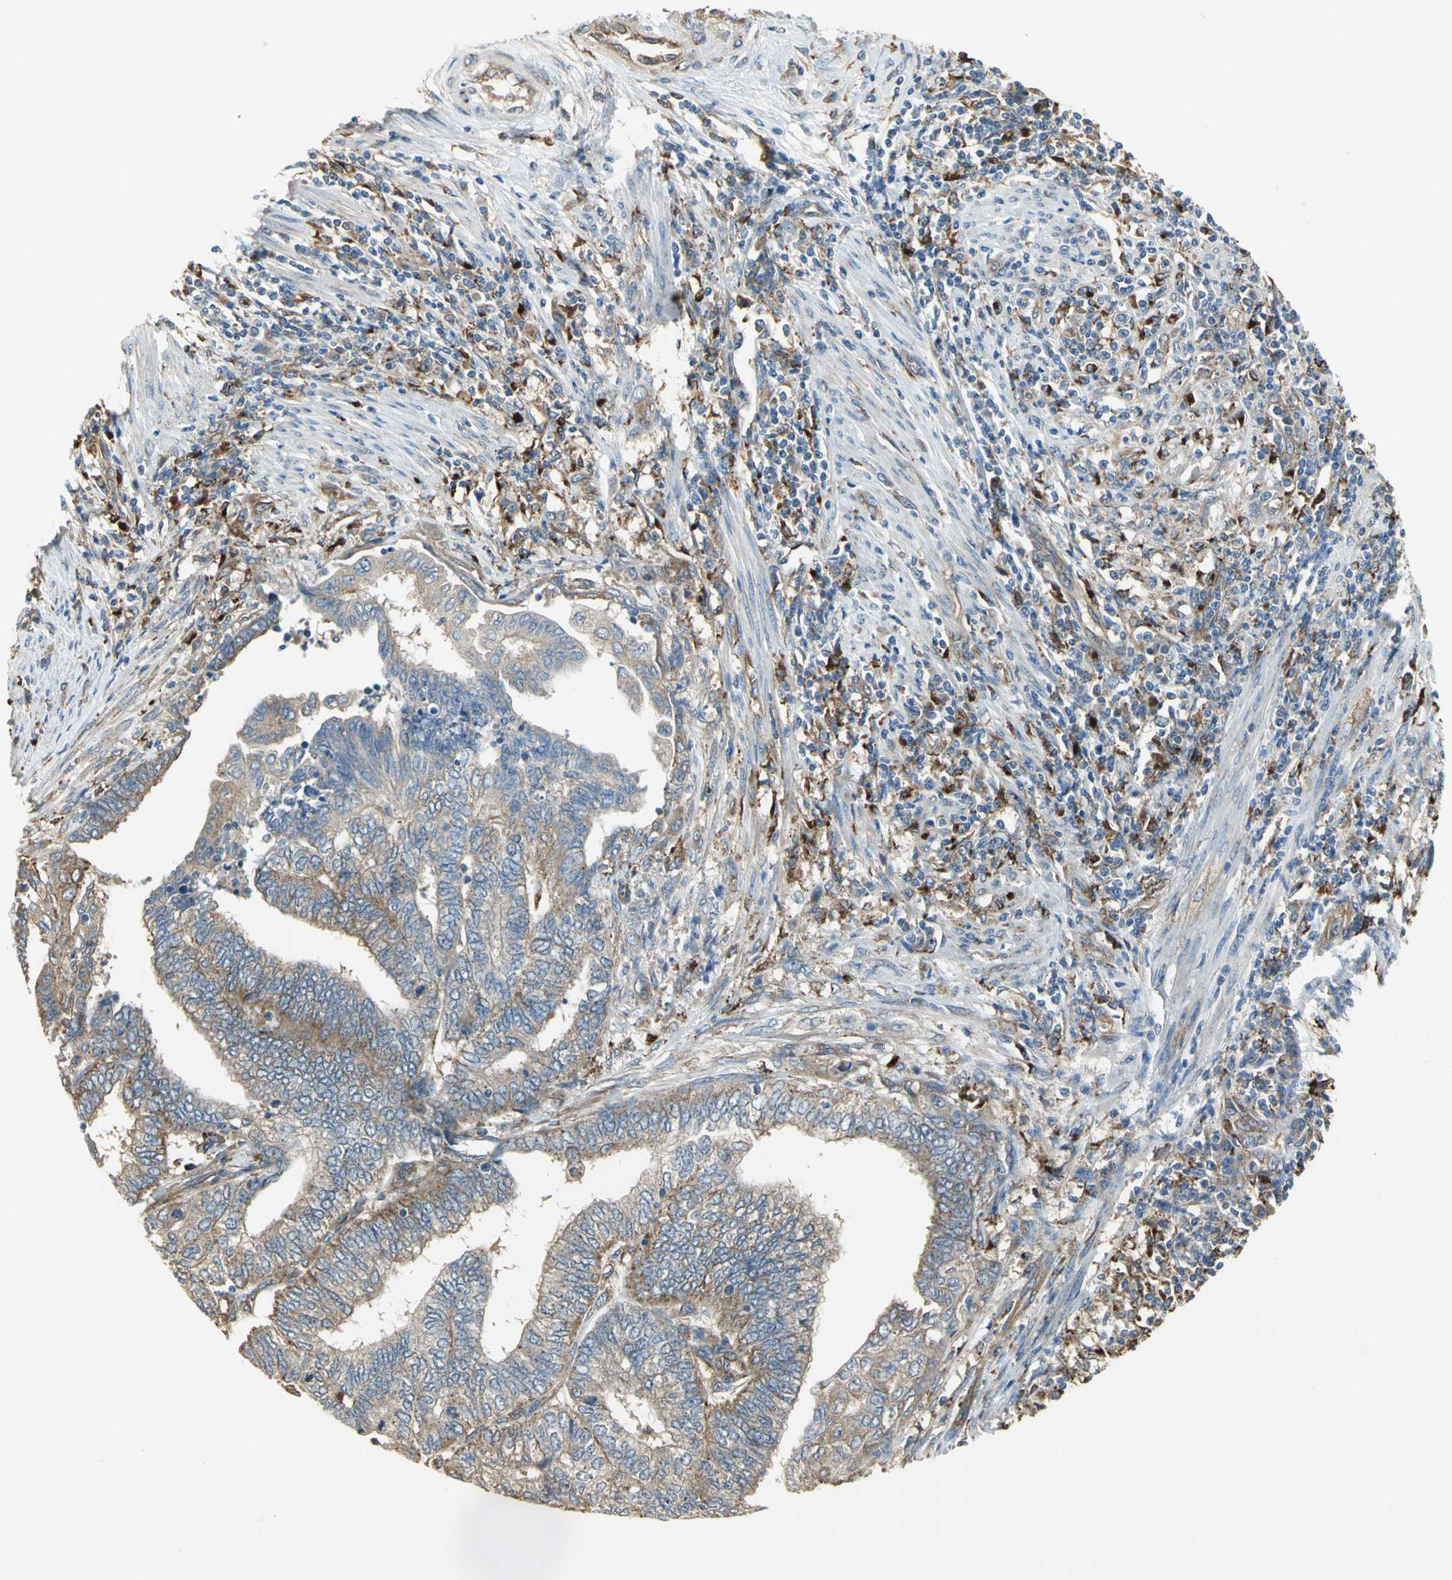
{"staining": {"intensity": "negative", "quantity": "none", "location": "none"}, "tissue": "endometrial cancer", "cell_type": "Tumor cells", "image_type": "cancer", "snomed": [{"axis": "morphology", "description": "Adenocarcinoma, NOS"}, {"axis": "topography", "description": "Uterus"}, {"axis": "topography", "description": "Endometrium"}], "caption": "A photomicrograph of endometrial adenocarcinoma stained for a protein demonstrates no brown staining in tumor cells.", "gene": "DIAPH2", "patient": {"sex": "female", "age": 70}}